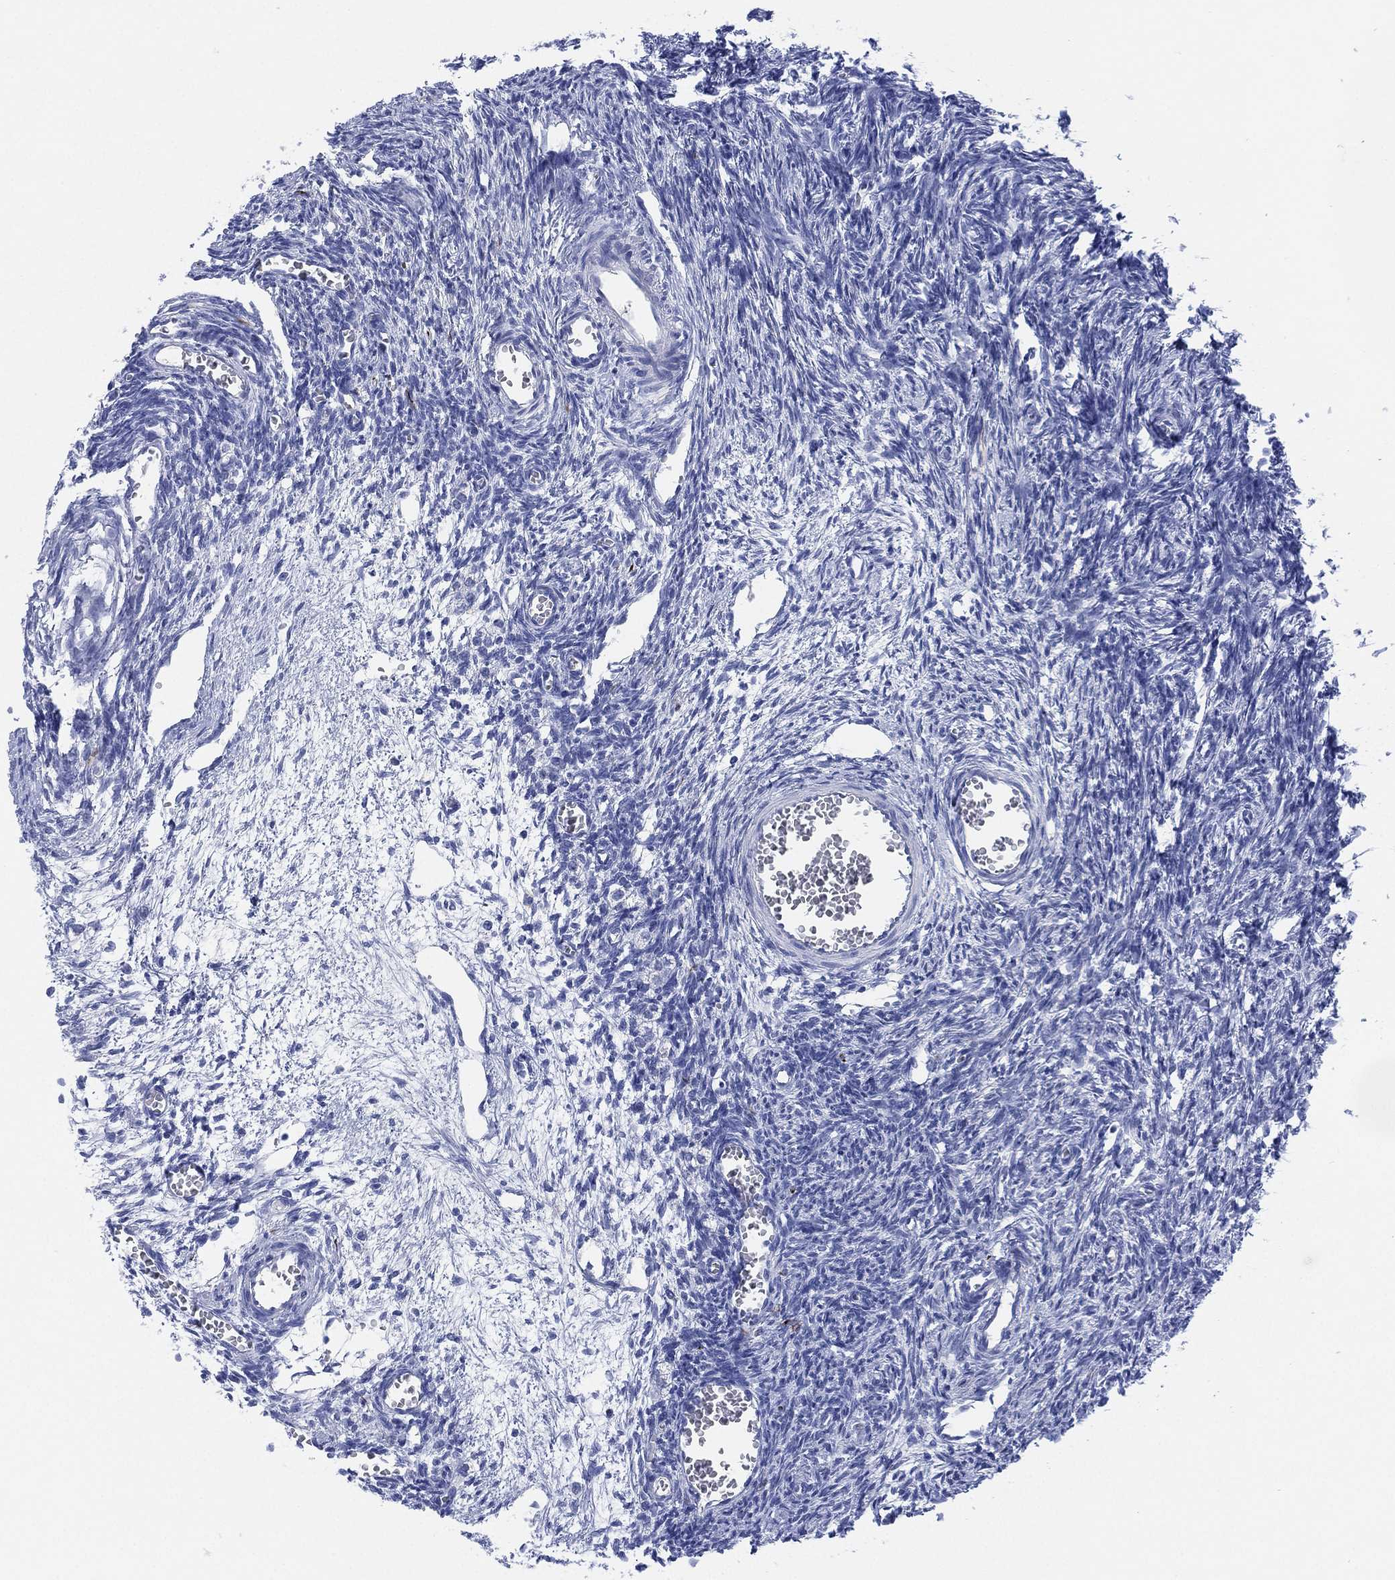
{"staining": {"intensity": "negative", "quantity": "none", "location": "none"}, "tissue": "ovary", "cell_type": "Ovarian stroma cells", "image_type": "normal", "snomed": [{"axis": "morphology", "description": "Normal tissue, NOS"}, {"axis": "topography", "description": "Ovary"}], "caption": "The IHC photomicrograph has no significant expression in ovarian stroma cells of ovary. (Brightfield microscopy of DAB immunohistochemistry (IHC) at high magnification).", "gene": "SLC9C2", "patient": {"sex": "female", "age": 27}}